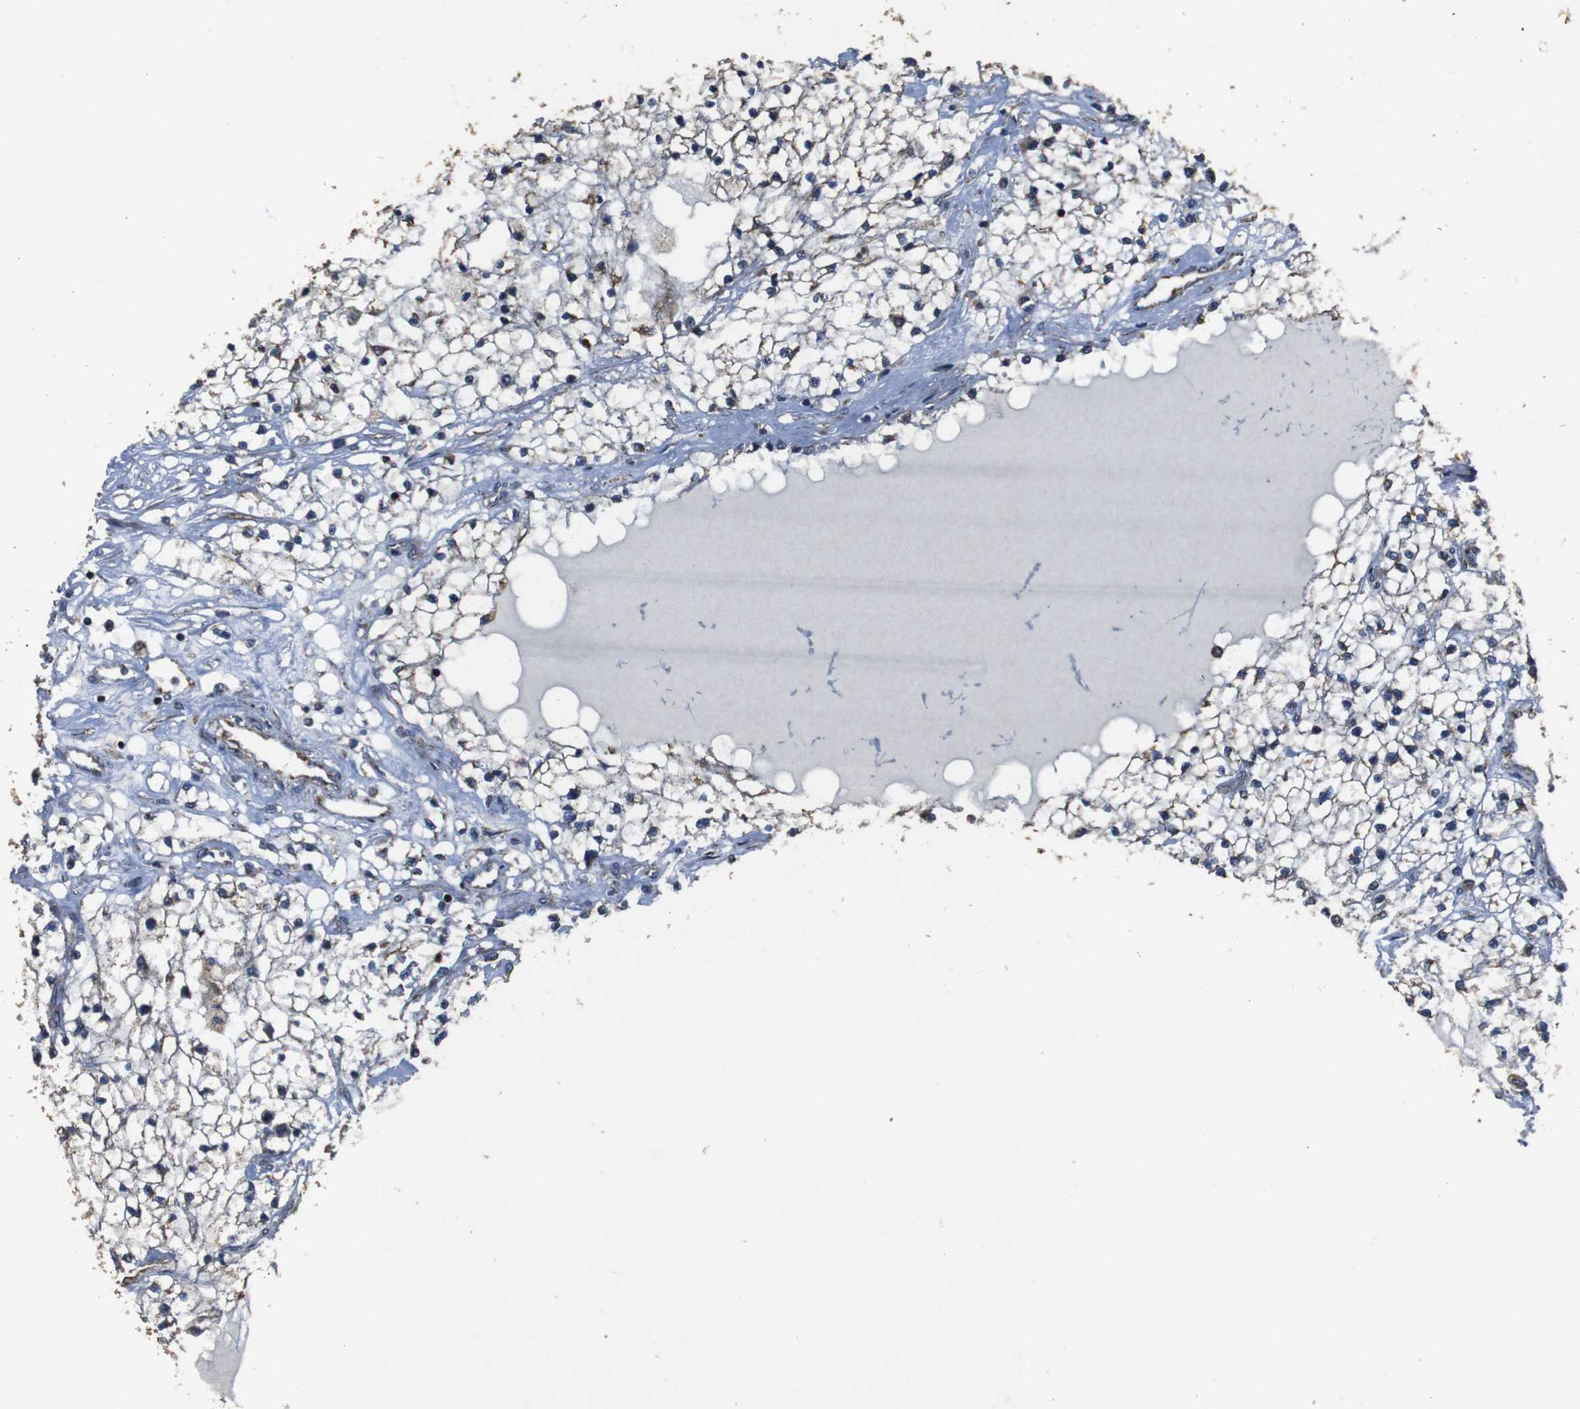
{"staining": {"intensity": "moderate", "quantity": "<25%", "location": "cytoplasmic/membranous"}, "tissue": "renal cancer", "cell_type": "Tumor cells", "image_type": "cancer", "snomed": [{"axis": "morphology", "description": "Adenocarcinoma, NOS"}, {"axis": "topography", "description": "Kidney"}], "caption": "Protein staining of renal adenocarcinoma tissue reveals moderate cytoplasmic/membranous positivity in about <25% of tumor cells. (DAB IHC with brightfield microscopy, high magnification).", "gene": "SNN", "patient": {"sex": "male", "age": 68}}